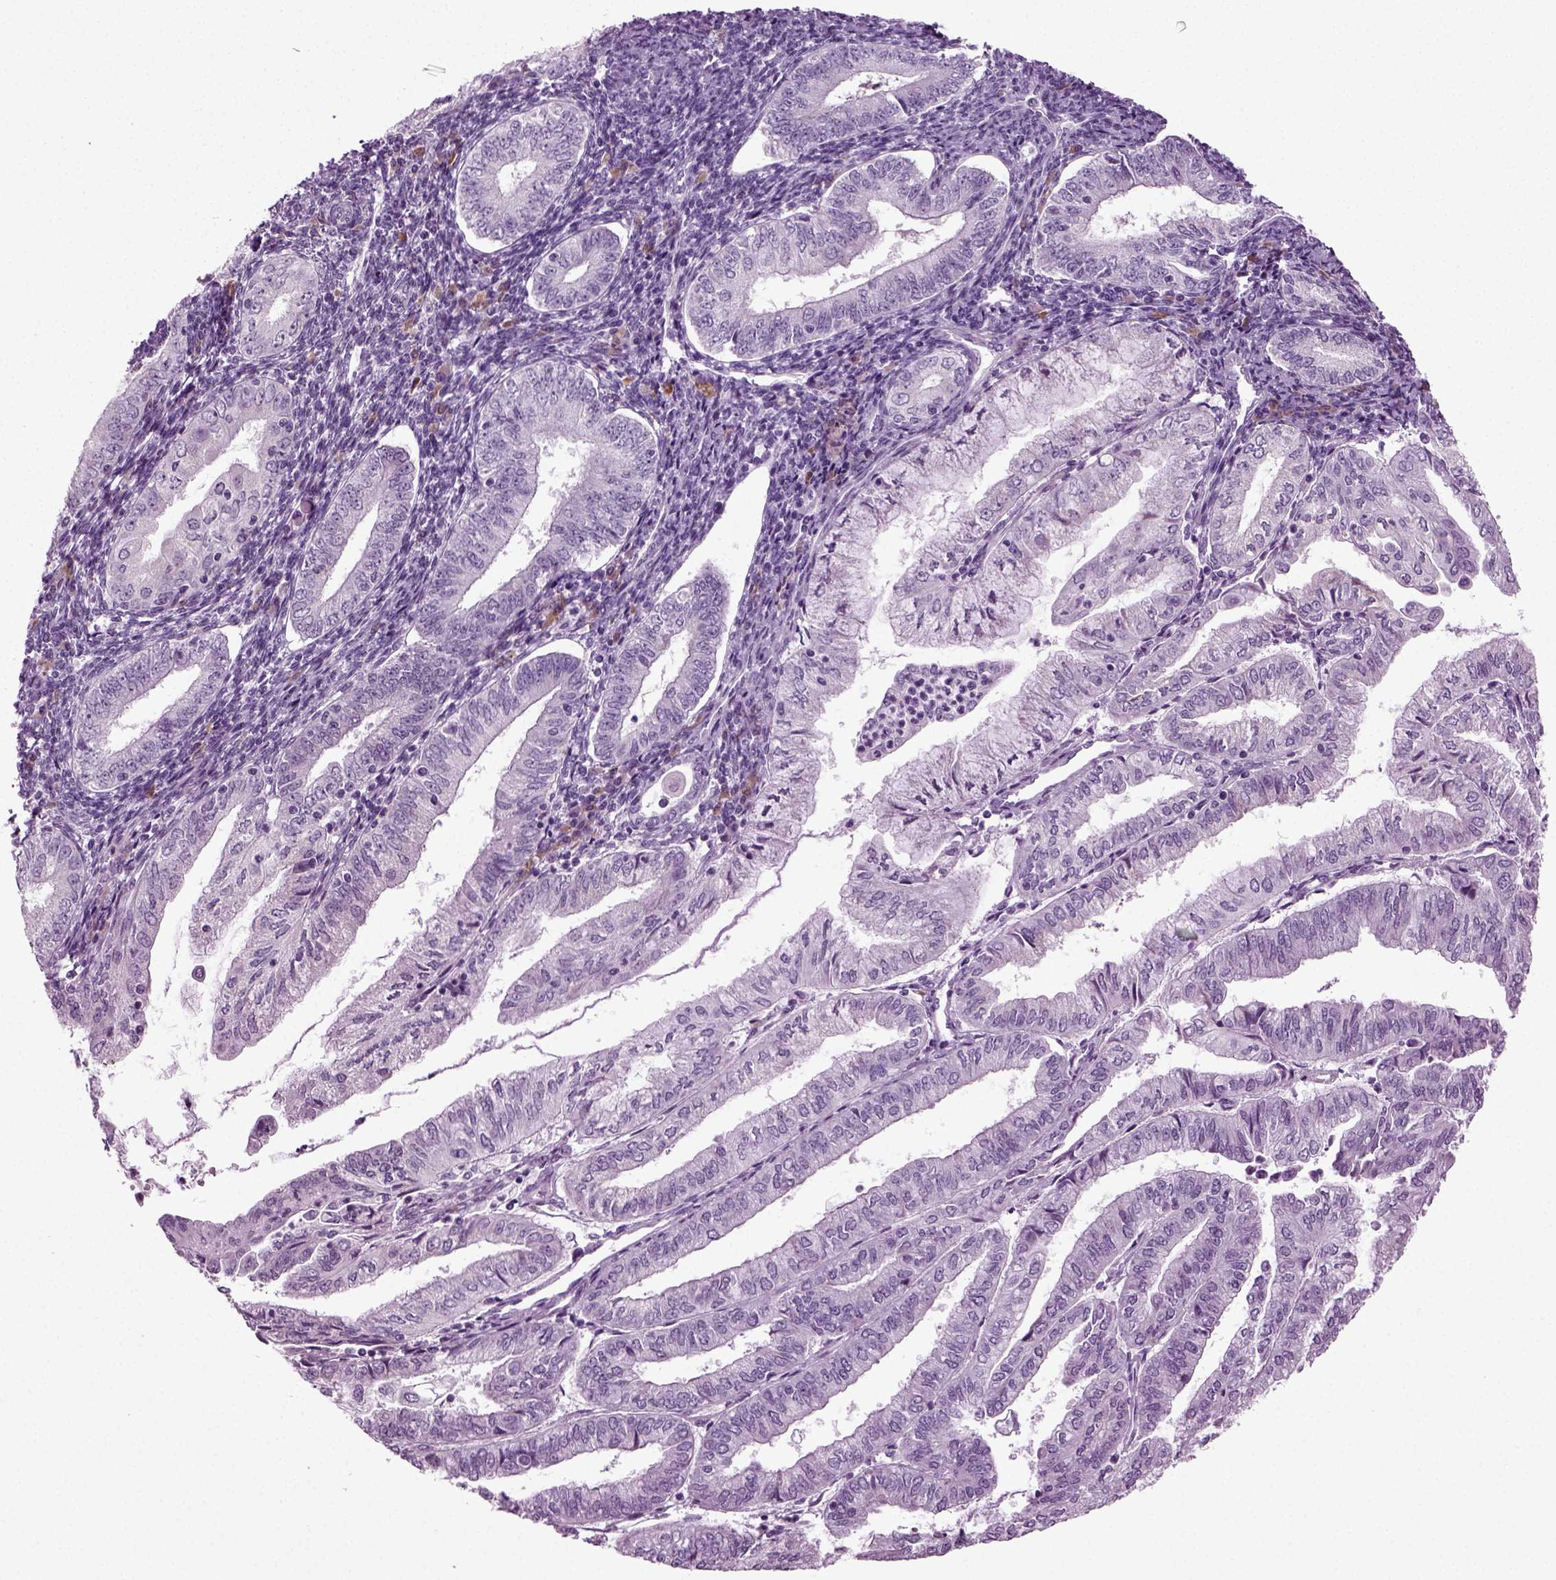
{"staining": {"intensity": "negative", "quantity": "none", "location": "none"}, "tissue": "endometrial cancer", "cell_type": "Tumor cells", "image_type": "cancer", "snomed": [{"axis": "morphology", "description": "Adenocarcinoma, NOS"}, {"axis": "topography", "description": "Endometrium"}], "caption": "There is no significant staining in tumor cells of endometrial cancer.", "gene": "PRLH", "patient": {"sex": "female", "age": 55}}